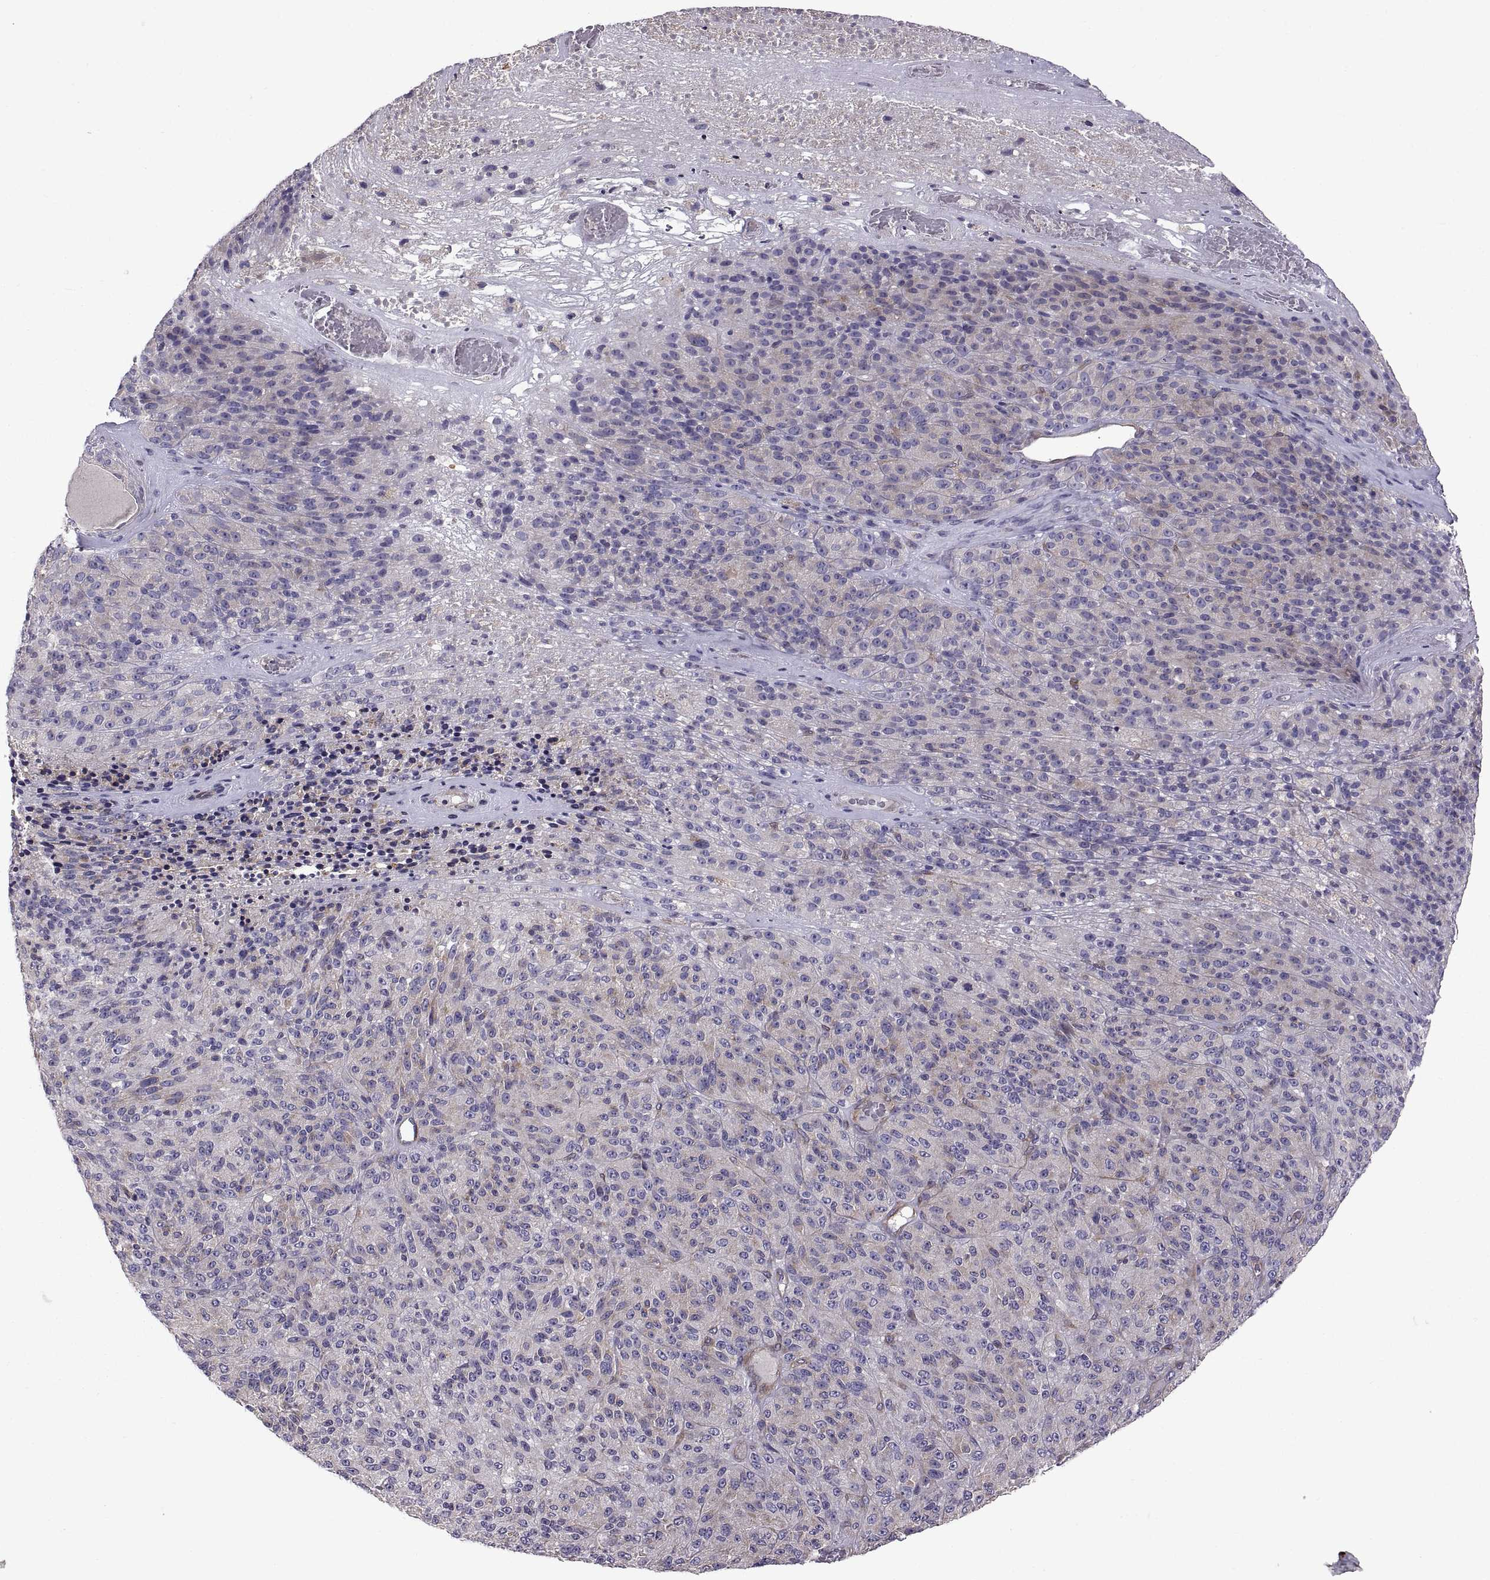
{"staining": {"intensity": "negative", "quantity": "none", "location": "none"}, "tissue": "melanoma", "cell_type": "Tumor cells", "image_type": "cancer", "snomed": [{"axis": "morphology", "description": "Malignant melanoma, Metastatic site"}, {"axis": "topography", "description": "Brain"}], "caption": "Immunohistochemistry histopathology image of melanoma stained for a protein (brown), which reveals no positivity in tumor cells.", "gene": "ARSL", "patient": {"sex": "female", "age": 56}}